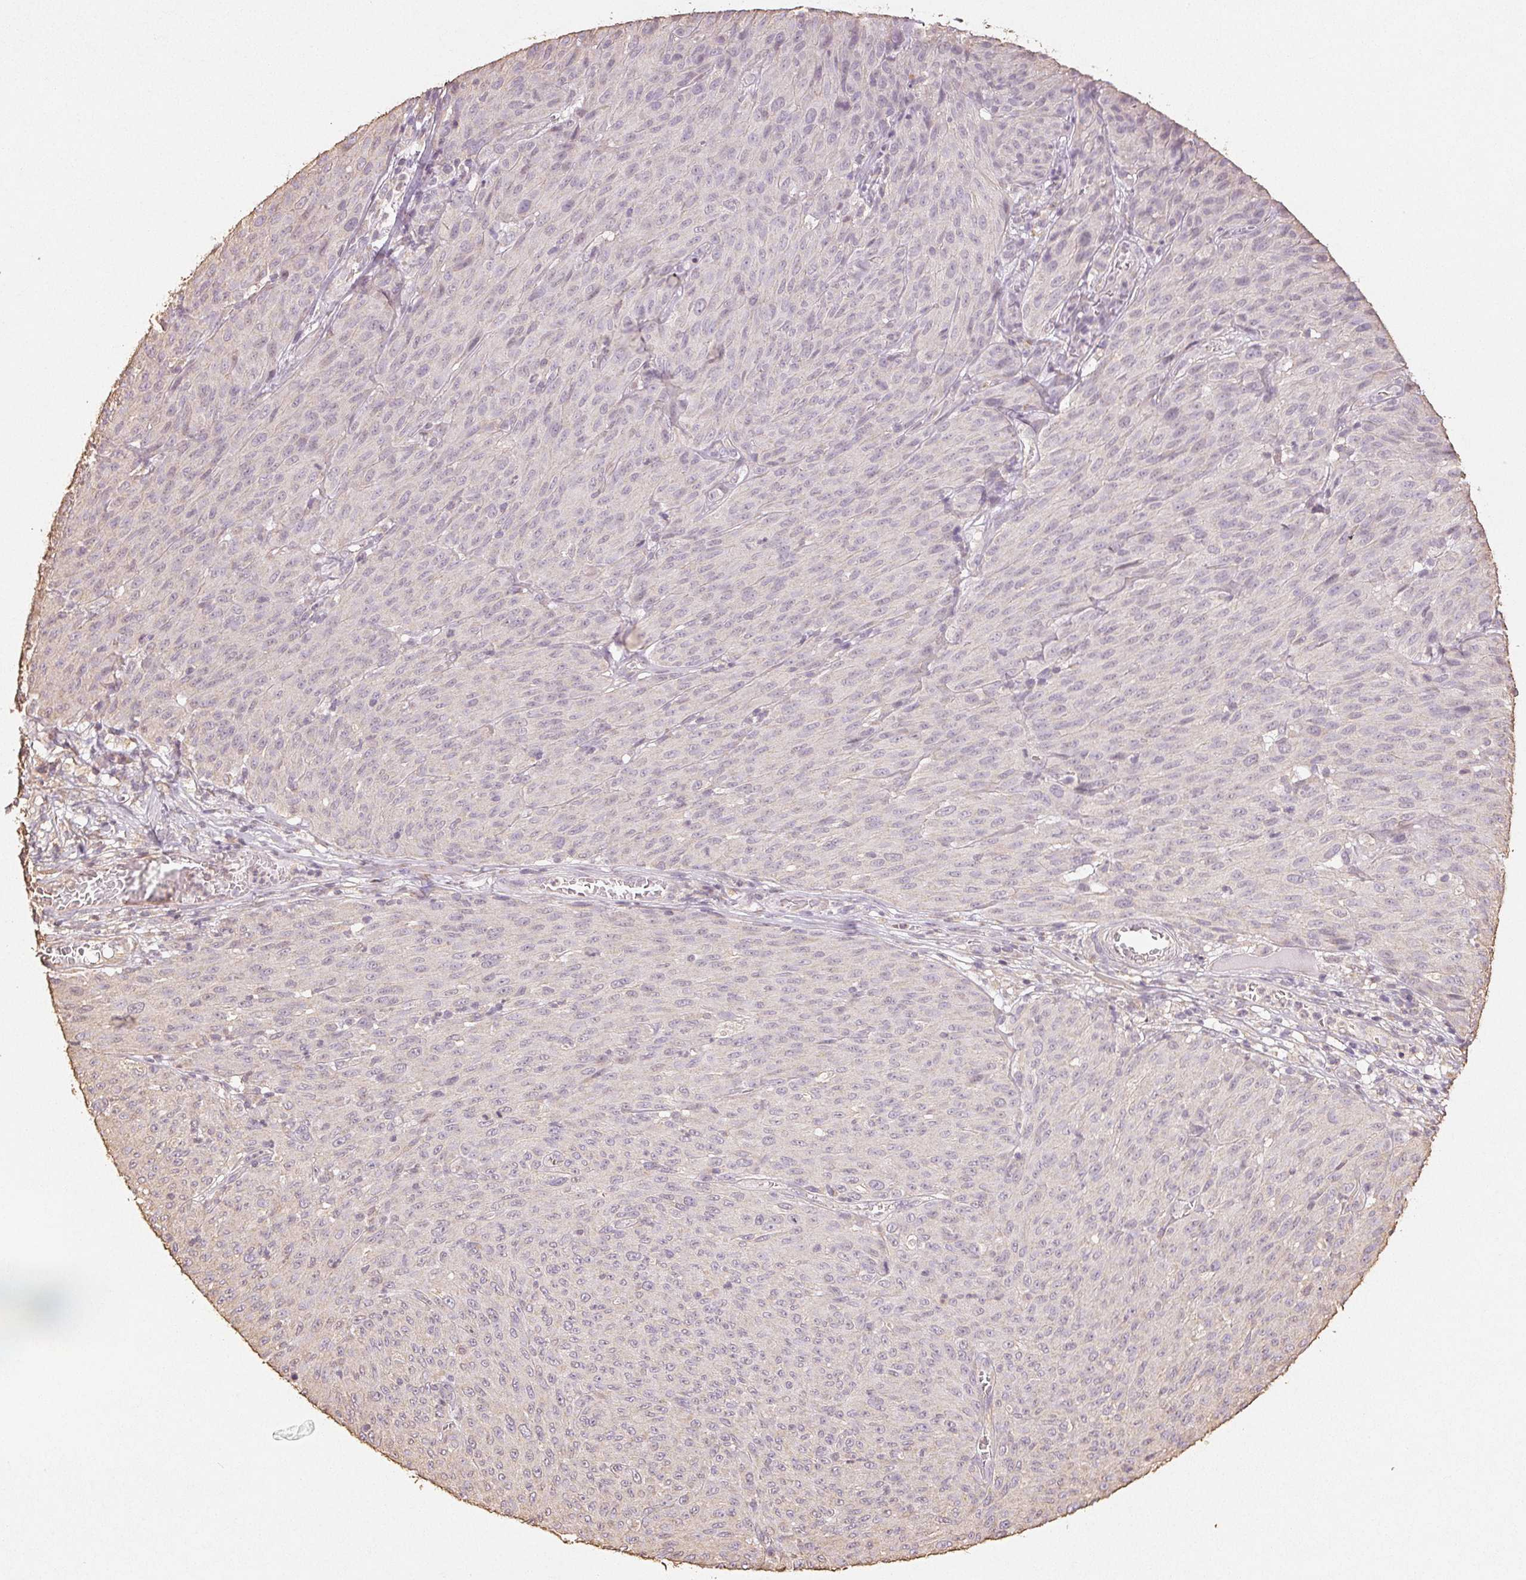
{"staining": {"intensity": "negative", "quantity": "none", "location": "none"}, "tissue": "melanoma", "cell_type": "Tumor cells", "image_type": "cancer", "snomed": [{"axis": "morphology", "description": "Malignant melanoma, NOS"}, {"axis": "topography", "description": "Skin"}], "caption": "This is an IHC micrograph of human melanoma. There is no expression in tumor cells.", "gene": "COL7A1", "patient": {"sex": "male", "age": 85}}